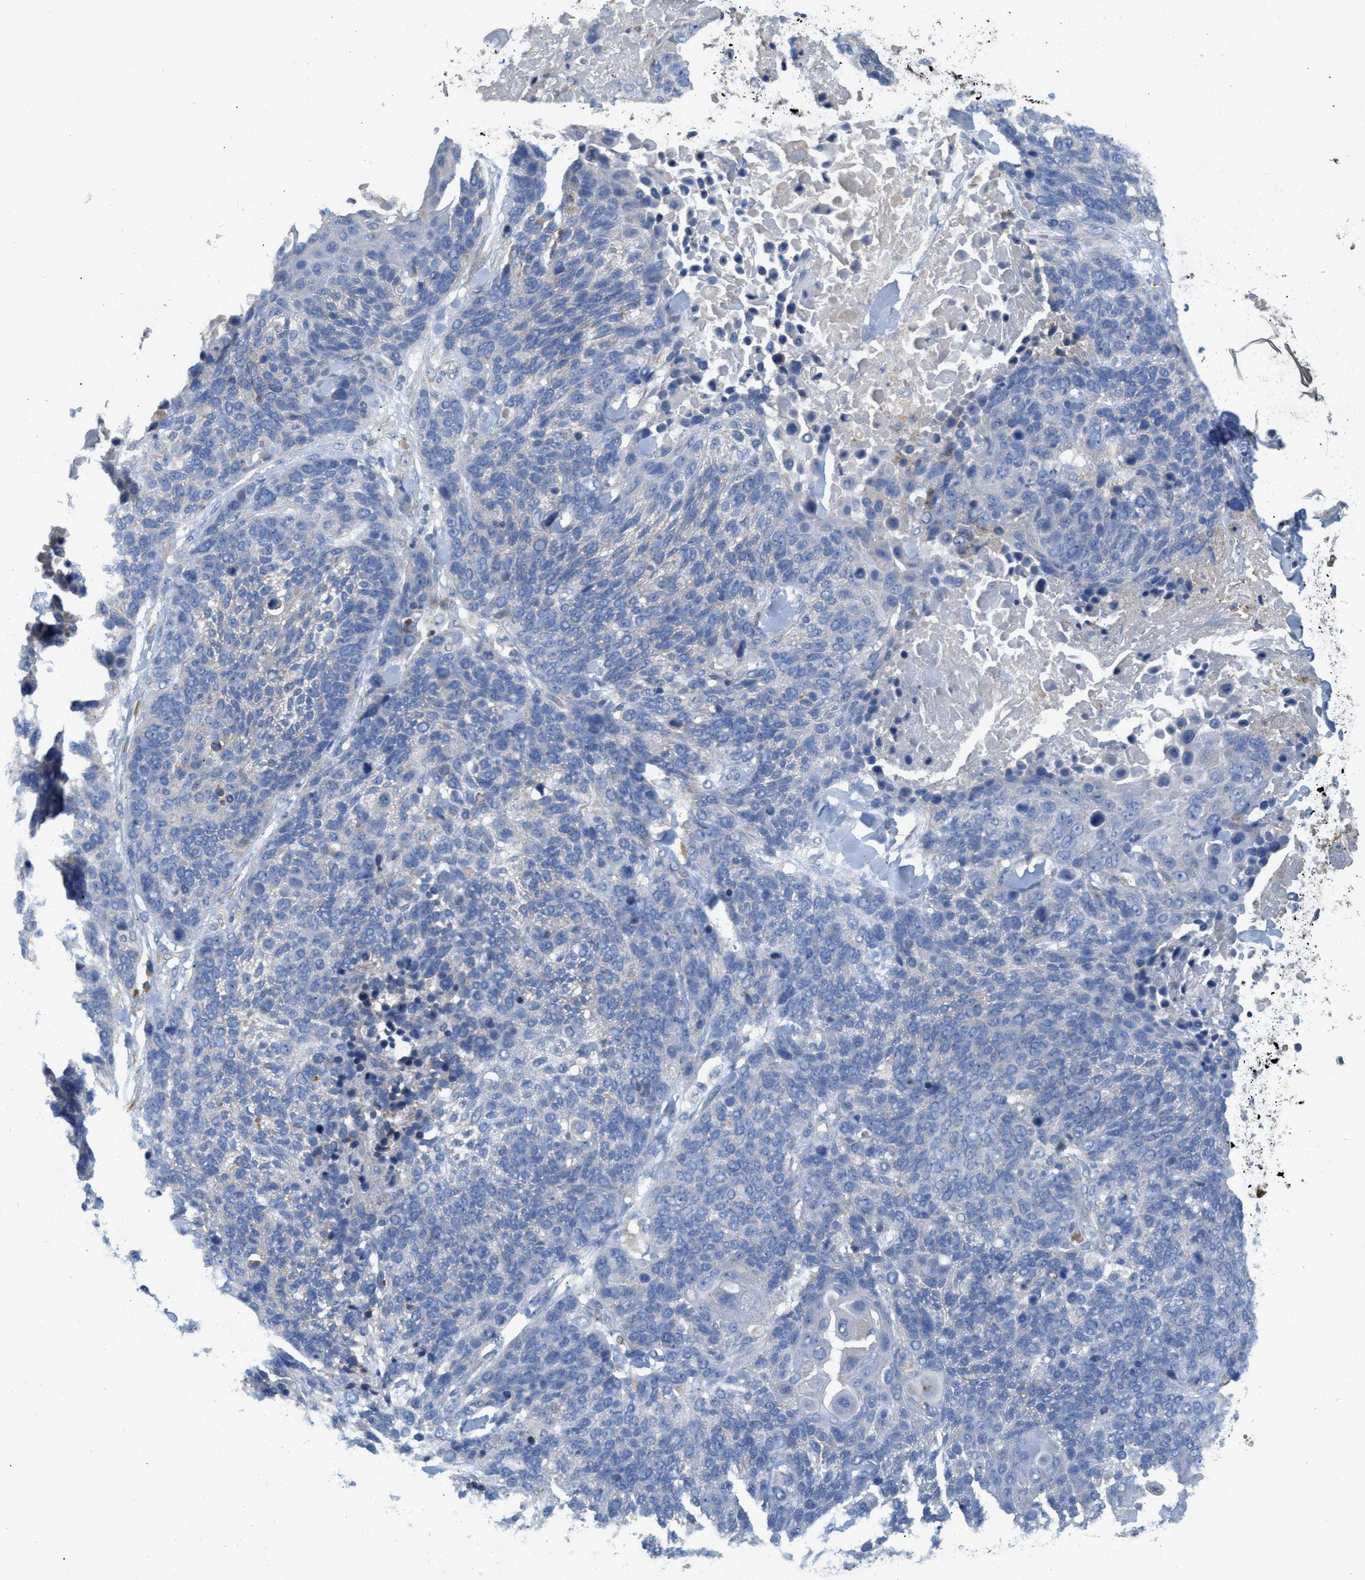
{"staining": {"intensity": "negative", "quantity": "none", "location": "none"}, "tissue": "lung cancer", "cell_type": "Tumor cells", "image_type": "cancer", "snomed": [{"axis": "morphology", "description": "Squamous cell carcinoma, NOS"}, {"axis": "topography", "description": "Lung"}], "caption": "Immunohistochemical staining of lung cancer displays no significant positivity in tumor cells.", "gene": "DYNC2I1", "patient": {"sex": "male", "age": 65}}